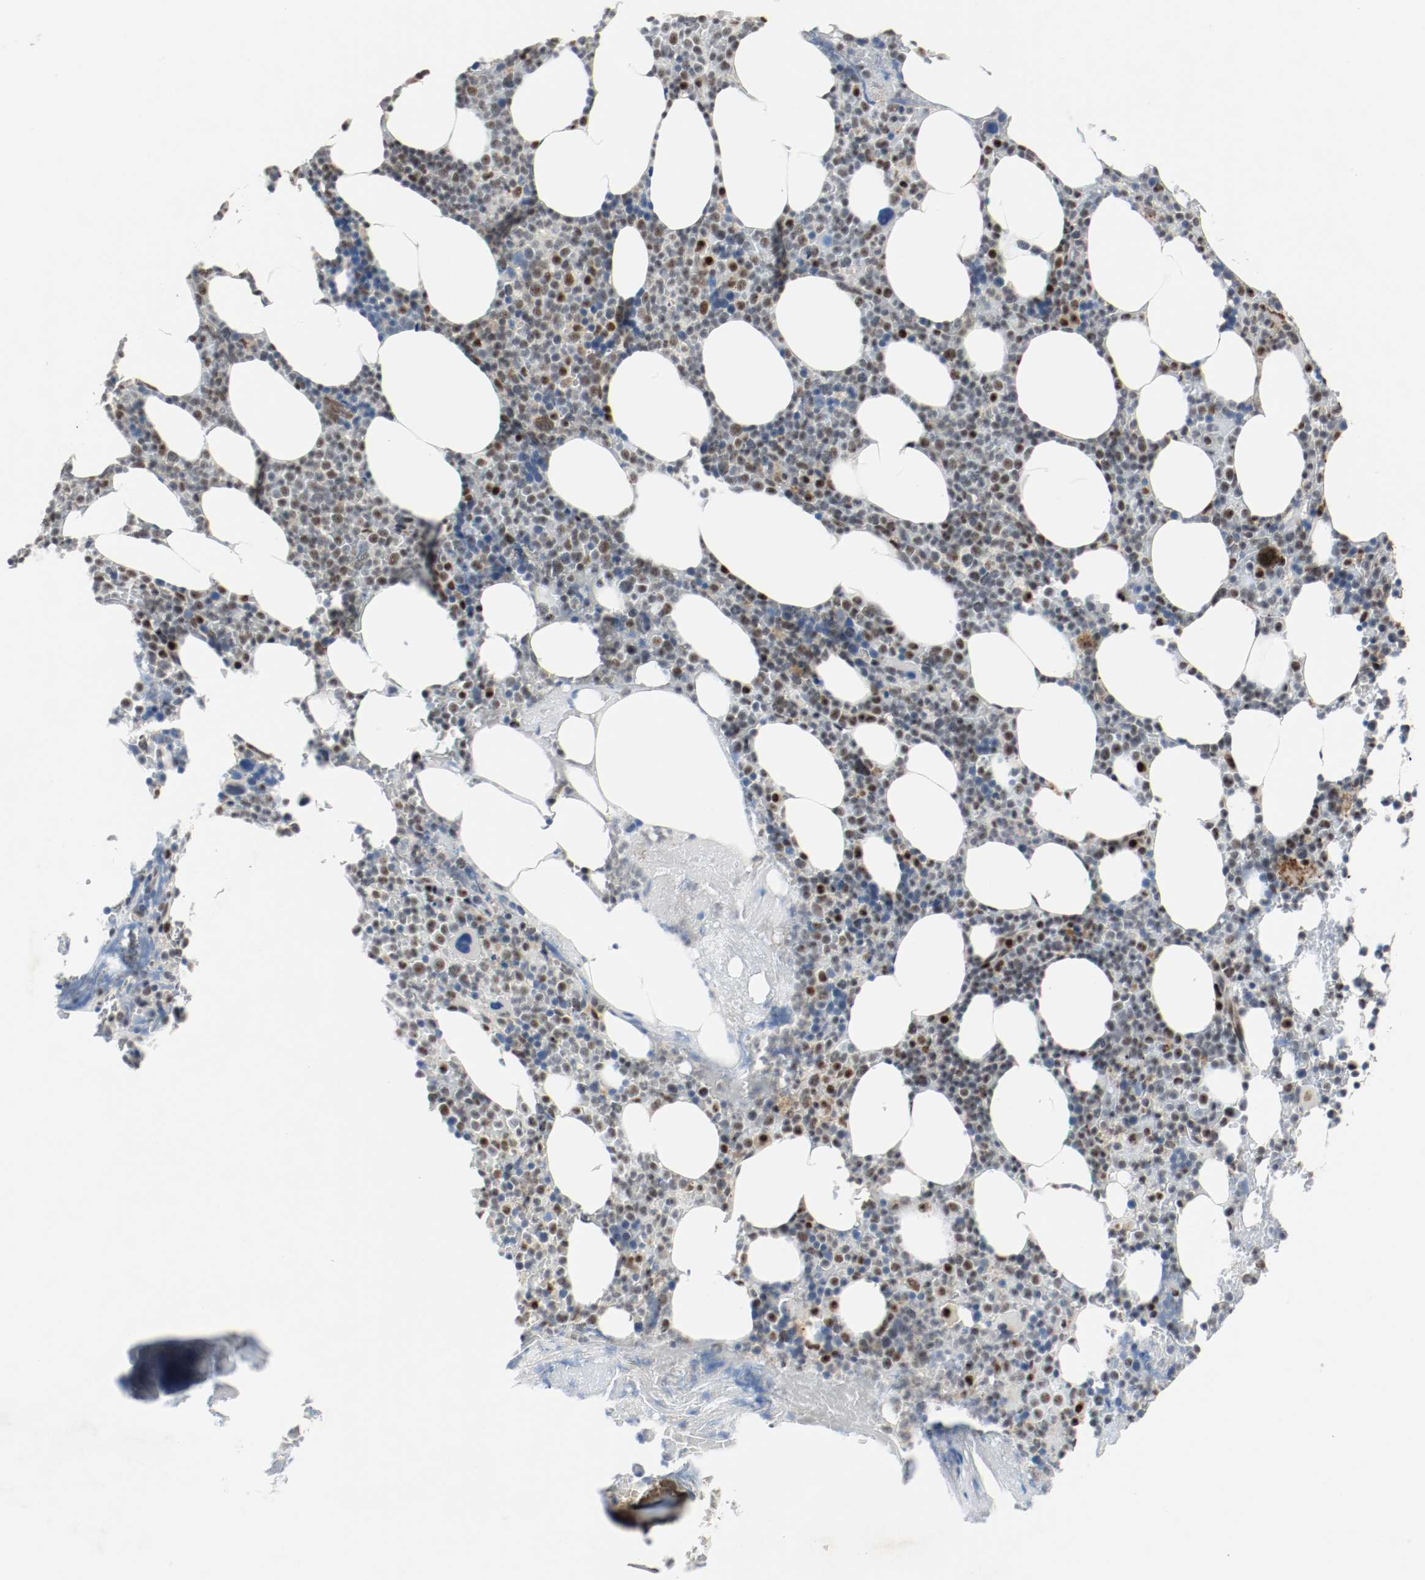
{"staining": {"intensity": "moderate", "quantity": "<25%", "location": "nuclear"}, "tissue": "bone marrow", "cell_type": "Hematopoietic cells", "image_type": "normal", "snomed": [{"axis": "morphology", "description": "Normal tissue, NOS"}, {"axis": "topography", "description": "Bone marrow"}], "caption": "The image reveals a brown stain indicating the presence of a protein in the nuclear of hematopoietic cells in bone marrow.", "gene": "ASH1L", "patient": {"sex": "female", "age": 66}}